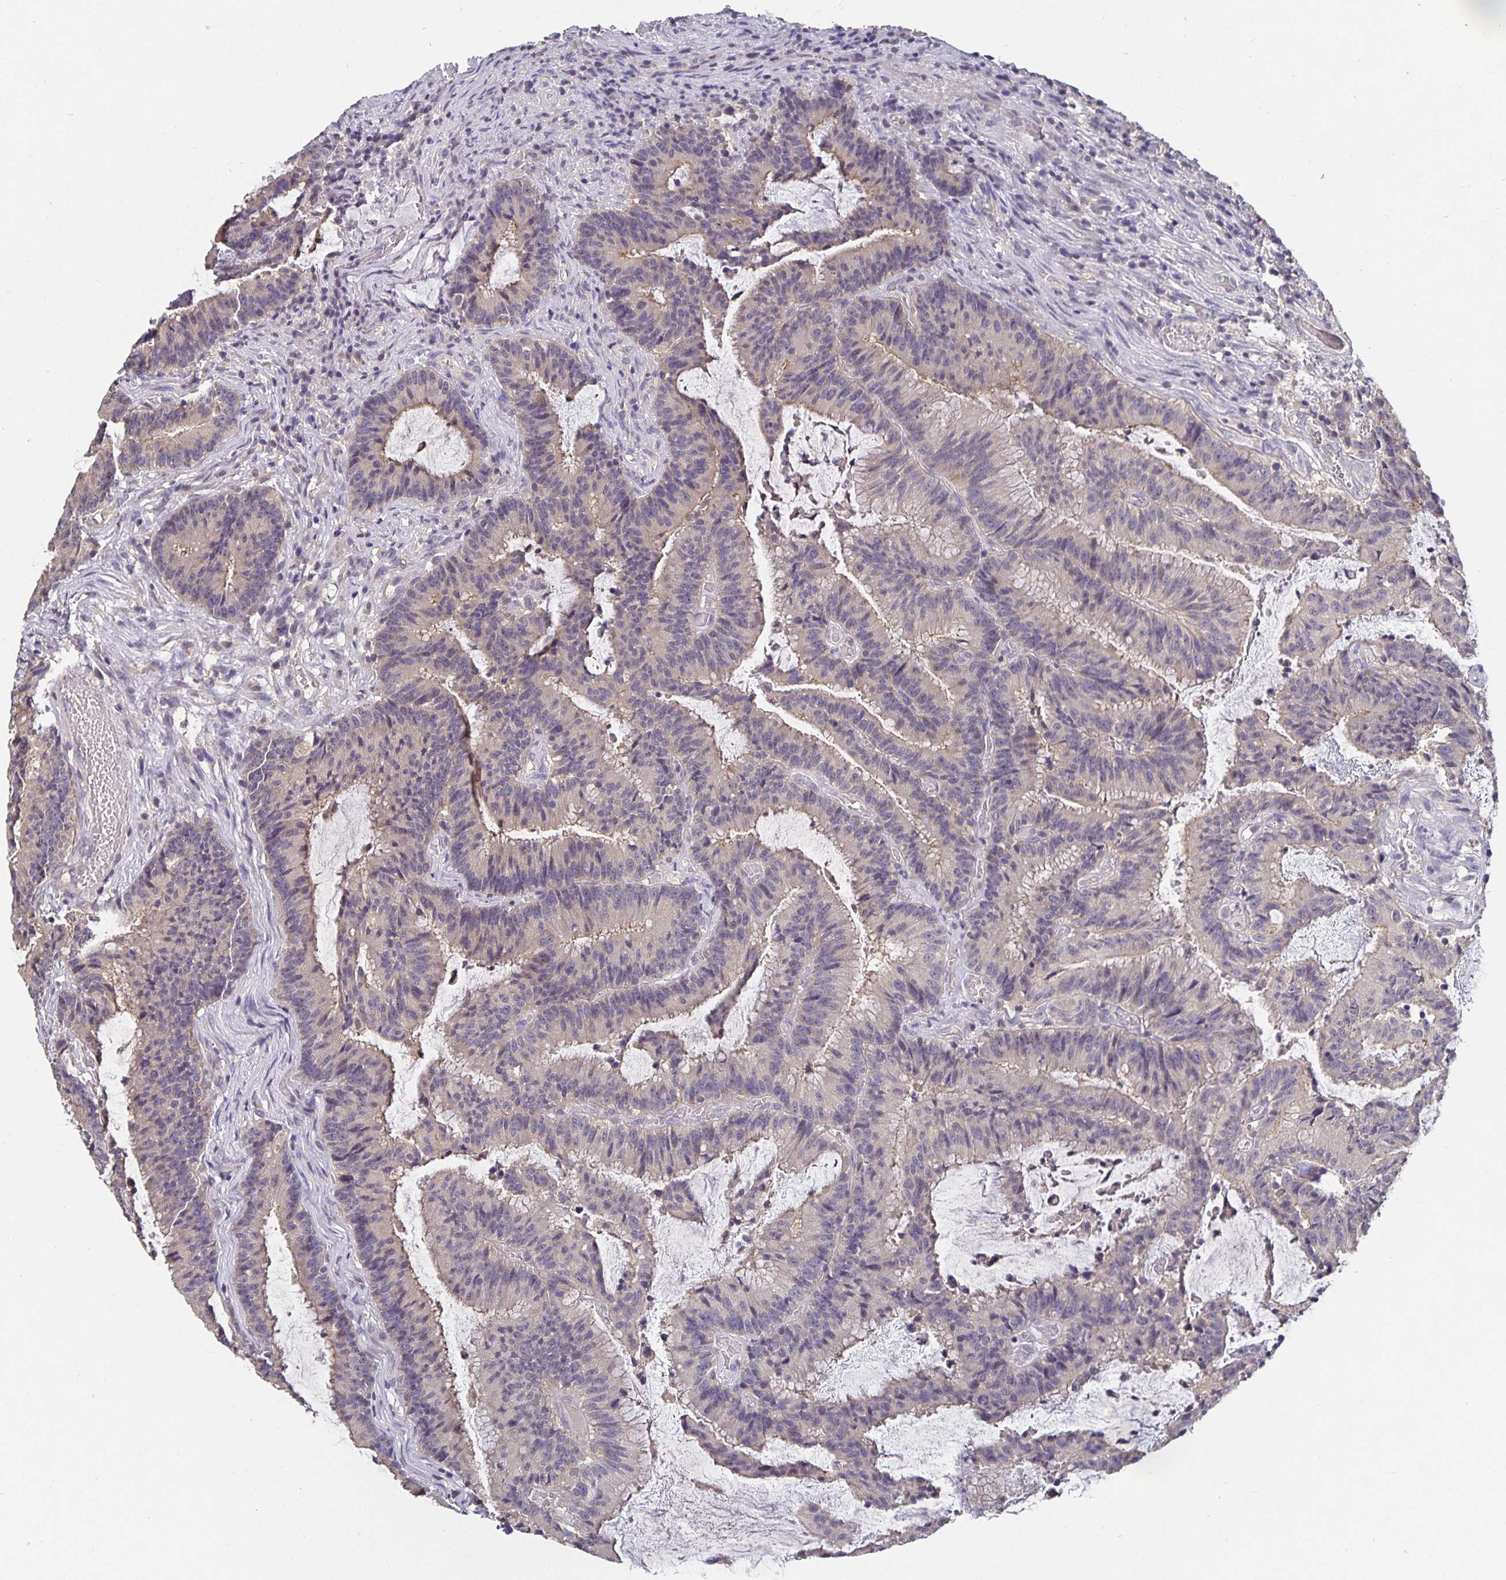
{"staining": {"intensity": "negative", "quantity": "none", "location": "none"}, "tissue": "colorectal cancer", "cell_type": "Tumor cells", "image_type": "cancer", "snomed": [{"axis": "morphology", "description": "Adenocarcinoma, NOS"}, {"axis": "topography", "description": "Colon"}], "caption": "IHC of human colorectal cancer exhibits no positivity in tumor cells.", "gene": "HEPN1", "patient": {"sex": "female", "age": 78}}